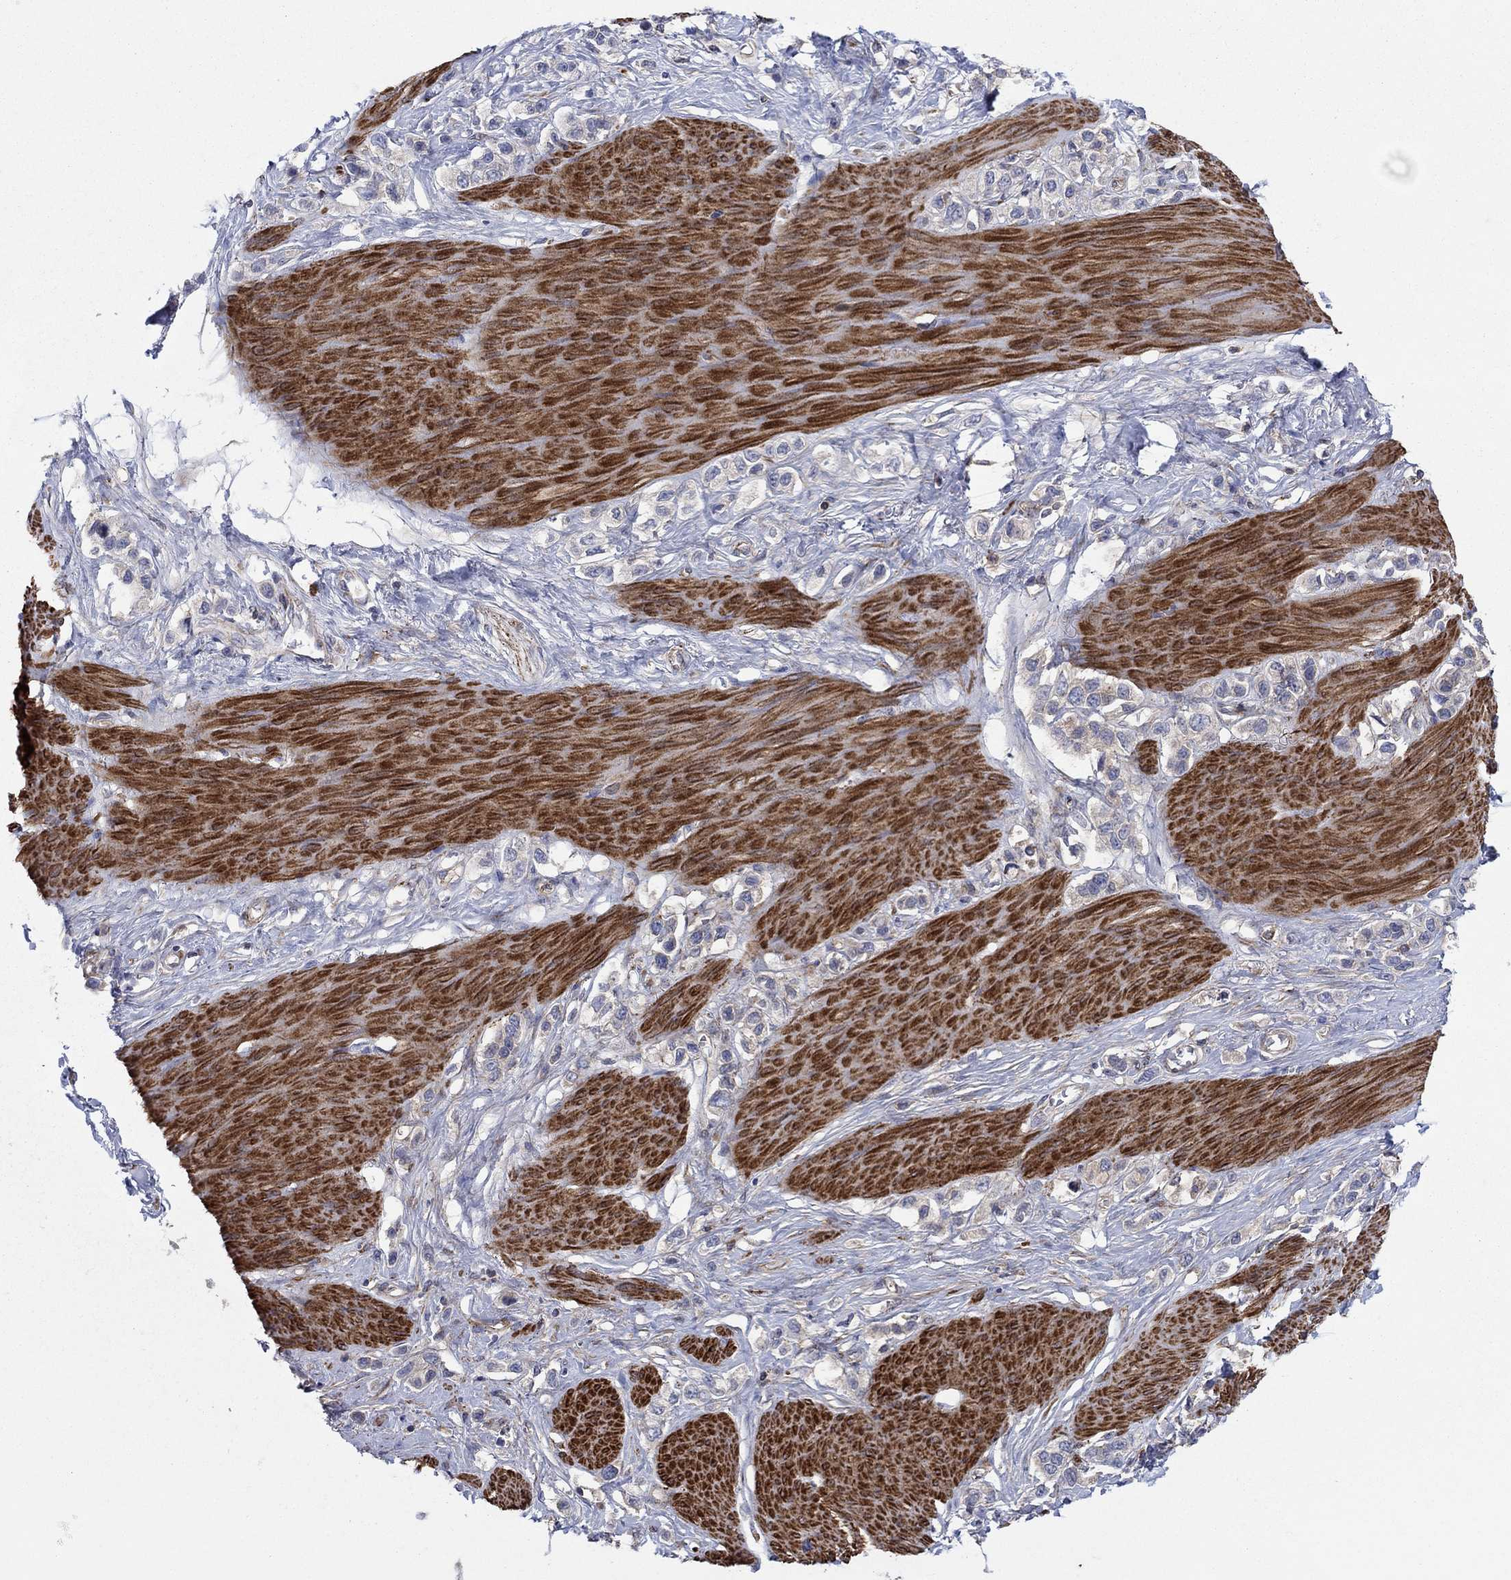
{"staining": {"intensity": "negative", "quantity": "none", "location": "none"}, "tissue": "stomach cancer", "cell_type": "Tumor cells", "image_type": "cancer", "snomed": [{"axis": "morphology", "description": "Normal tissue, NOS"}, {"axis": "morphology", "description": "Adenocarcinoma, NOS"}, {"axis": "morphology", "description": "Adenocarcinoma, High grade"}, {"axis": "topography", "description": "Stomach, upper"}, {"axis": "topography", "description": "Stomach"}], "caption": "Tumor cells show no significant protein positivity in high-grade adenocarcinoma (stomach). (DAB (3,3'-diaminobenzidine) immunohistochemistry (IHC), high magnification).", "gene": "PAG1", "patient": {"sex": "female", "age": 65}}